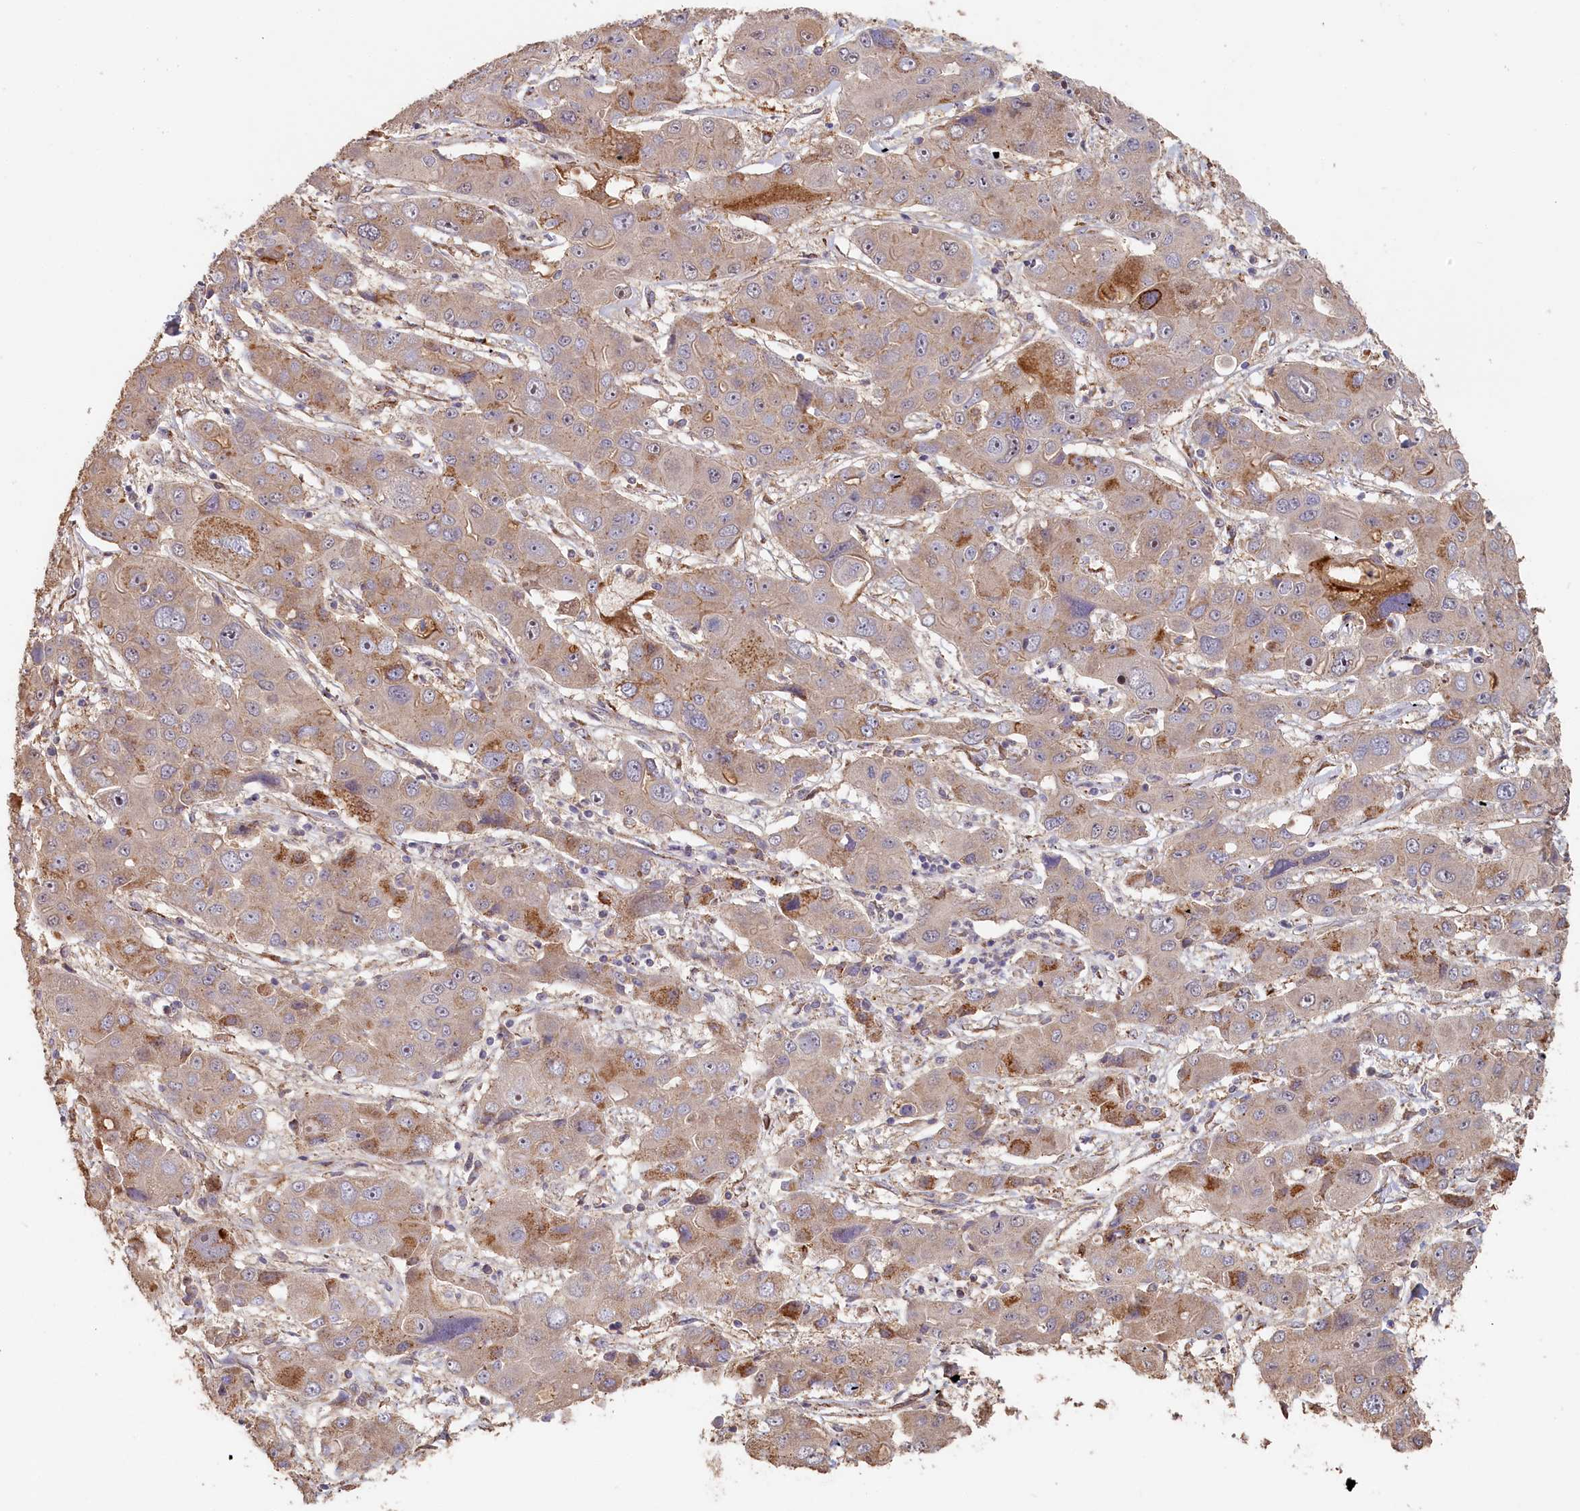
{"staining": {"intensity": "moderate", "quantity": "<25%", "location": "cytoplasmic/membranous"}, "tissue": "liver cancer", "cell_type": "Tumor cells", "image_type": "cancer", "snomed": [{"axis": "morphology", "description": "Cholangiocarcinoma"}, {"axis": "topography", "description": "Liver"}], "caption": "Protein staining shows moderate cytoplasmic/membranous expression in approximately <25% of tumor cells in liver cholangiocarcinoma.", "gene": "STX16", "patient": {"sex": "male", "age": 67}}